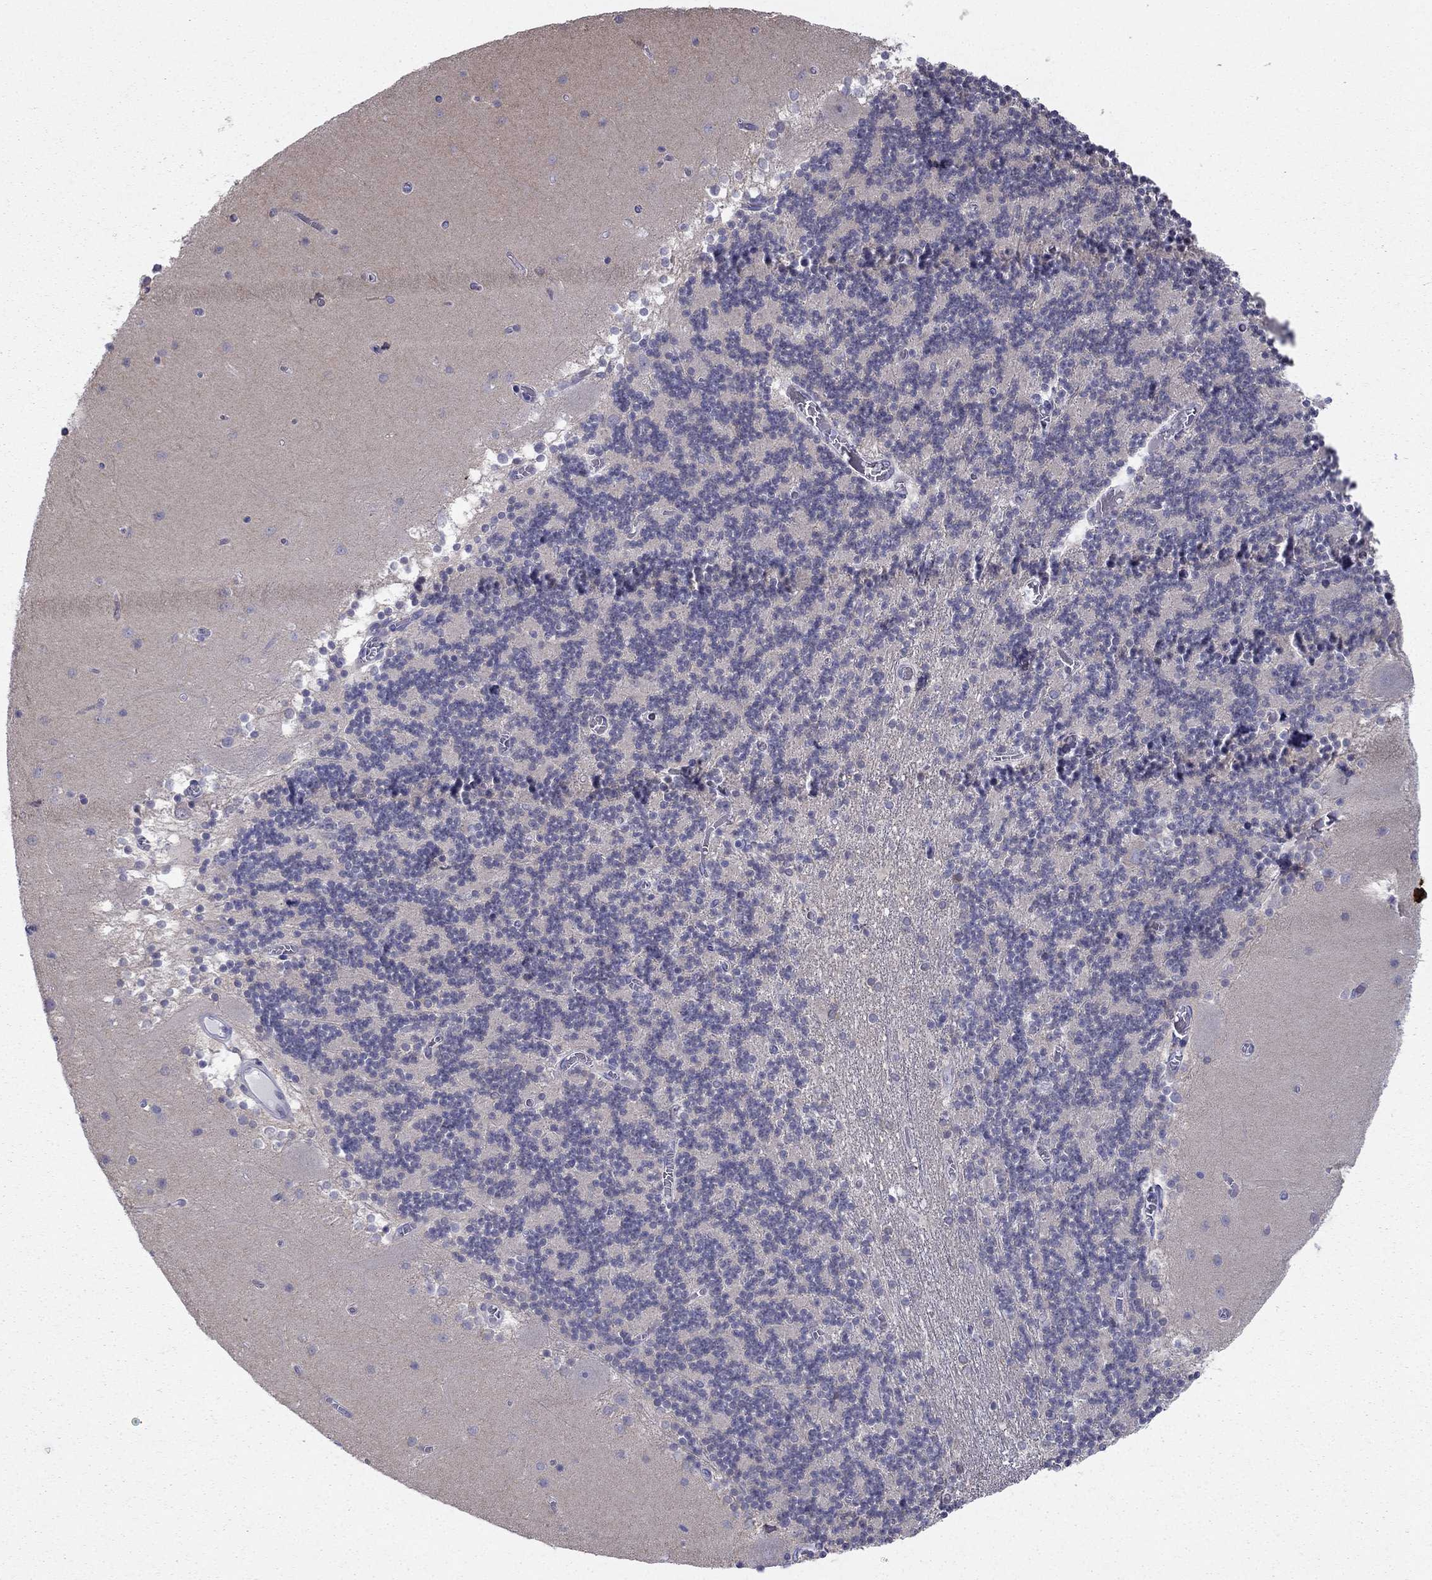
{"staining": {"intensity": "negative", "quantity": "none", "location": "none"}, "tissue": "cerebellum", "cell_type": "Cells in granular layer", "image_type": "normal", "snomed": [{"axis": "morphology", "description": "Normal tissue, NOS"}, {"axis": "topography", "description": "Cerebellum"}], "caption": "Cerebellum stained for a protein using immunohistochemistry (IHC) reveals no staining cells in granular layer.", "gene": "LONRF2", "patient": {"sex": "female", "age": 28}}